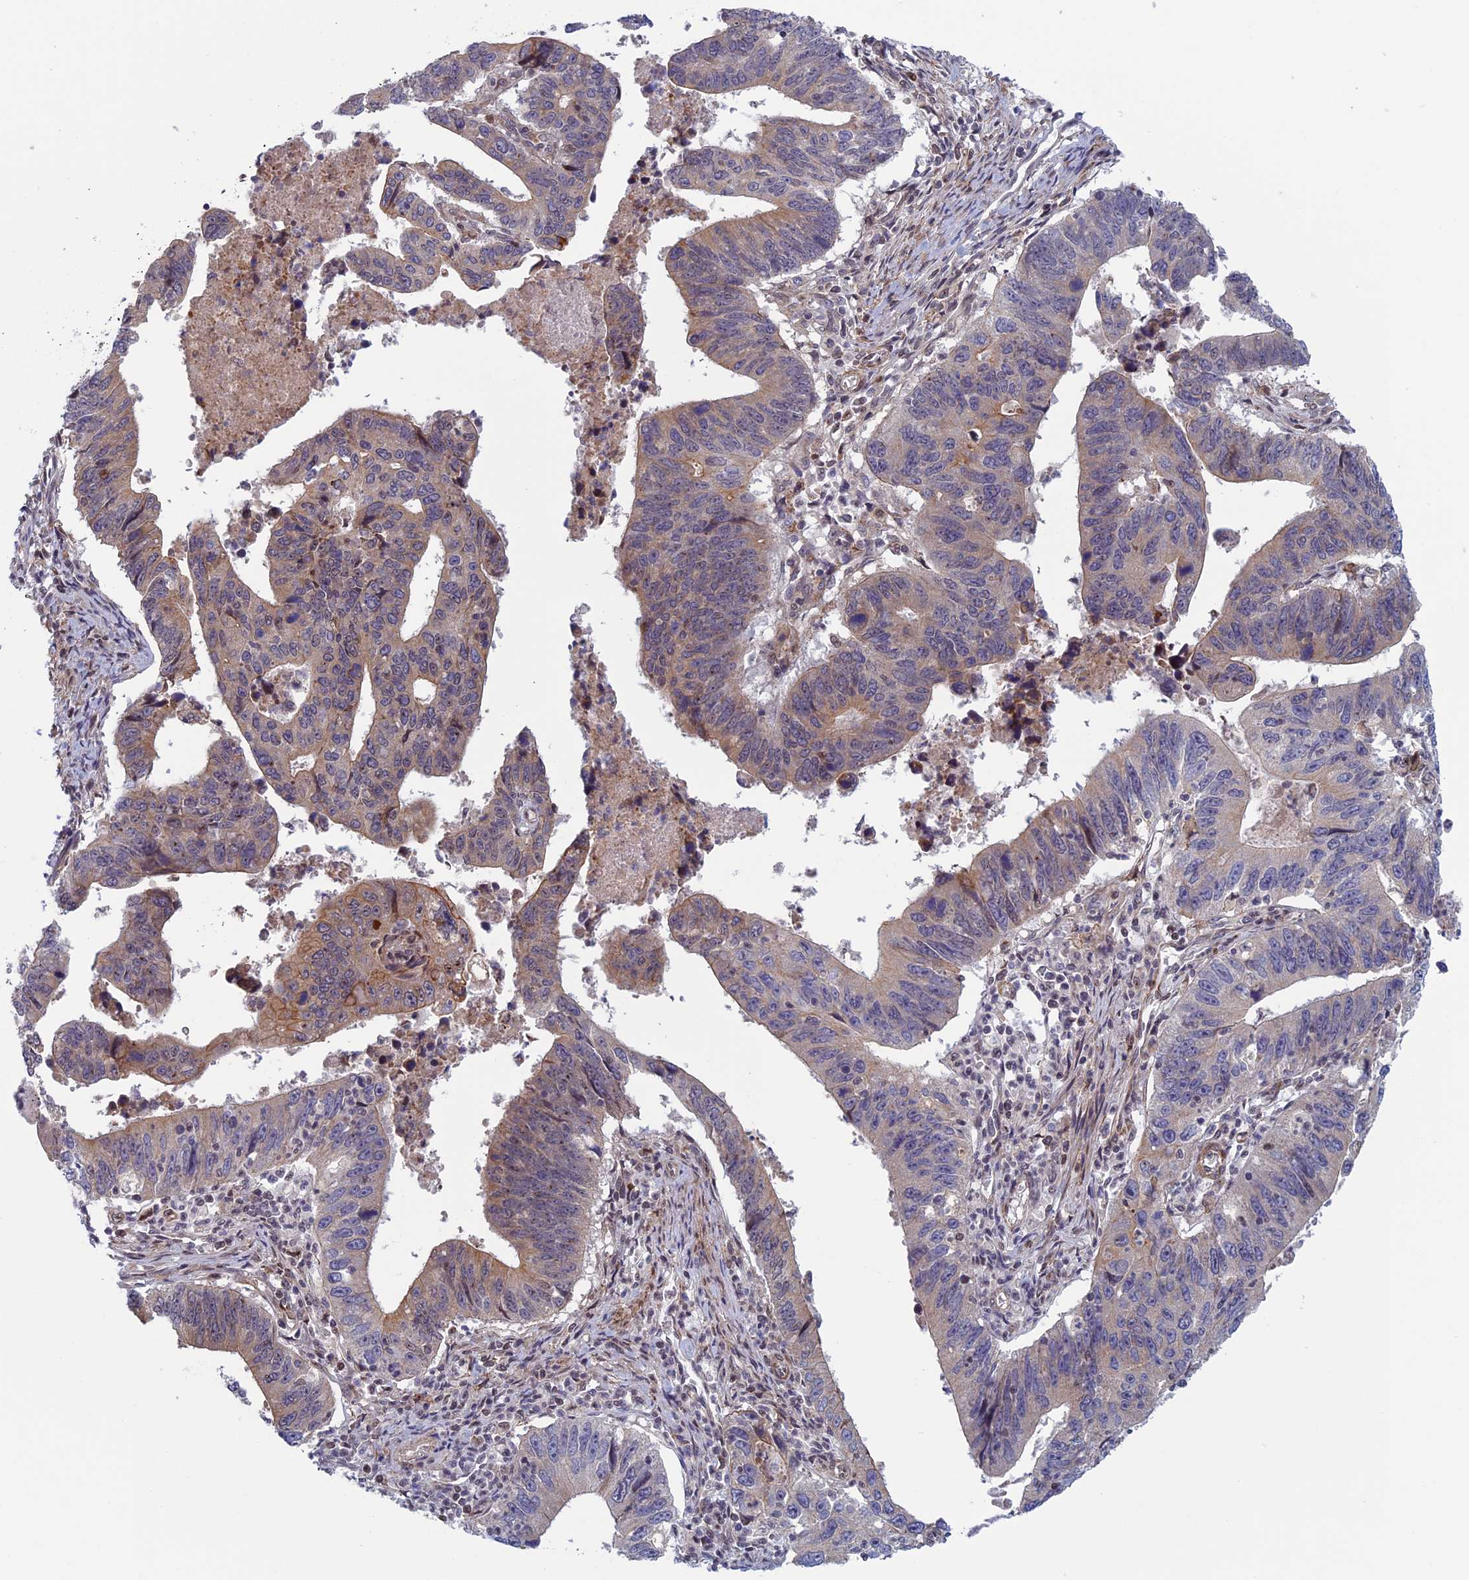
{"staining": {"intensity": "weak", "quantity": "25%-75%", "location": "cytoplasmic/membranous"}, "tissue": "stomach cancer", "cell_type": "Tumor cells", "image_type": "cancer", "snomed": [{"axis": "morphology", "description": "Adenocarcinoma, NOS"}, {"axis": "topography", "description": "Stomach"}], "caption": "Stomach cancer (adenocarcinoma) tissue displays weak cytoplasmic/membranous staining in approximately 25%-75% of tumor cells, visualized by immunohistochemistry.", "gene": "FADS1", "patient": {"sex": "male", "age": 59}}